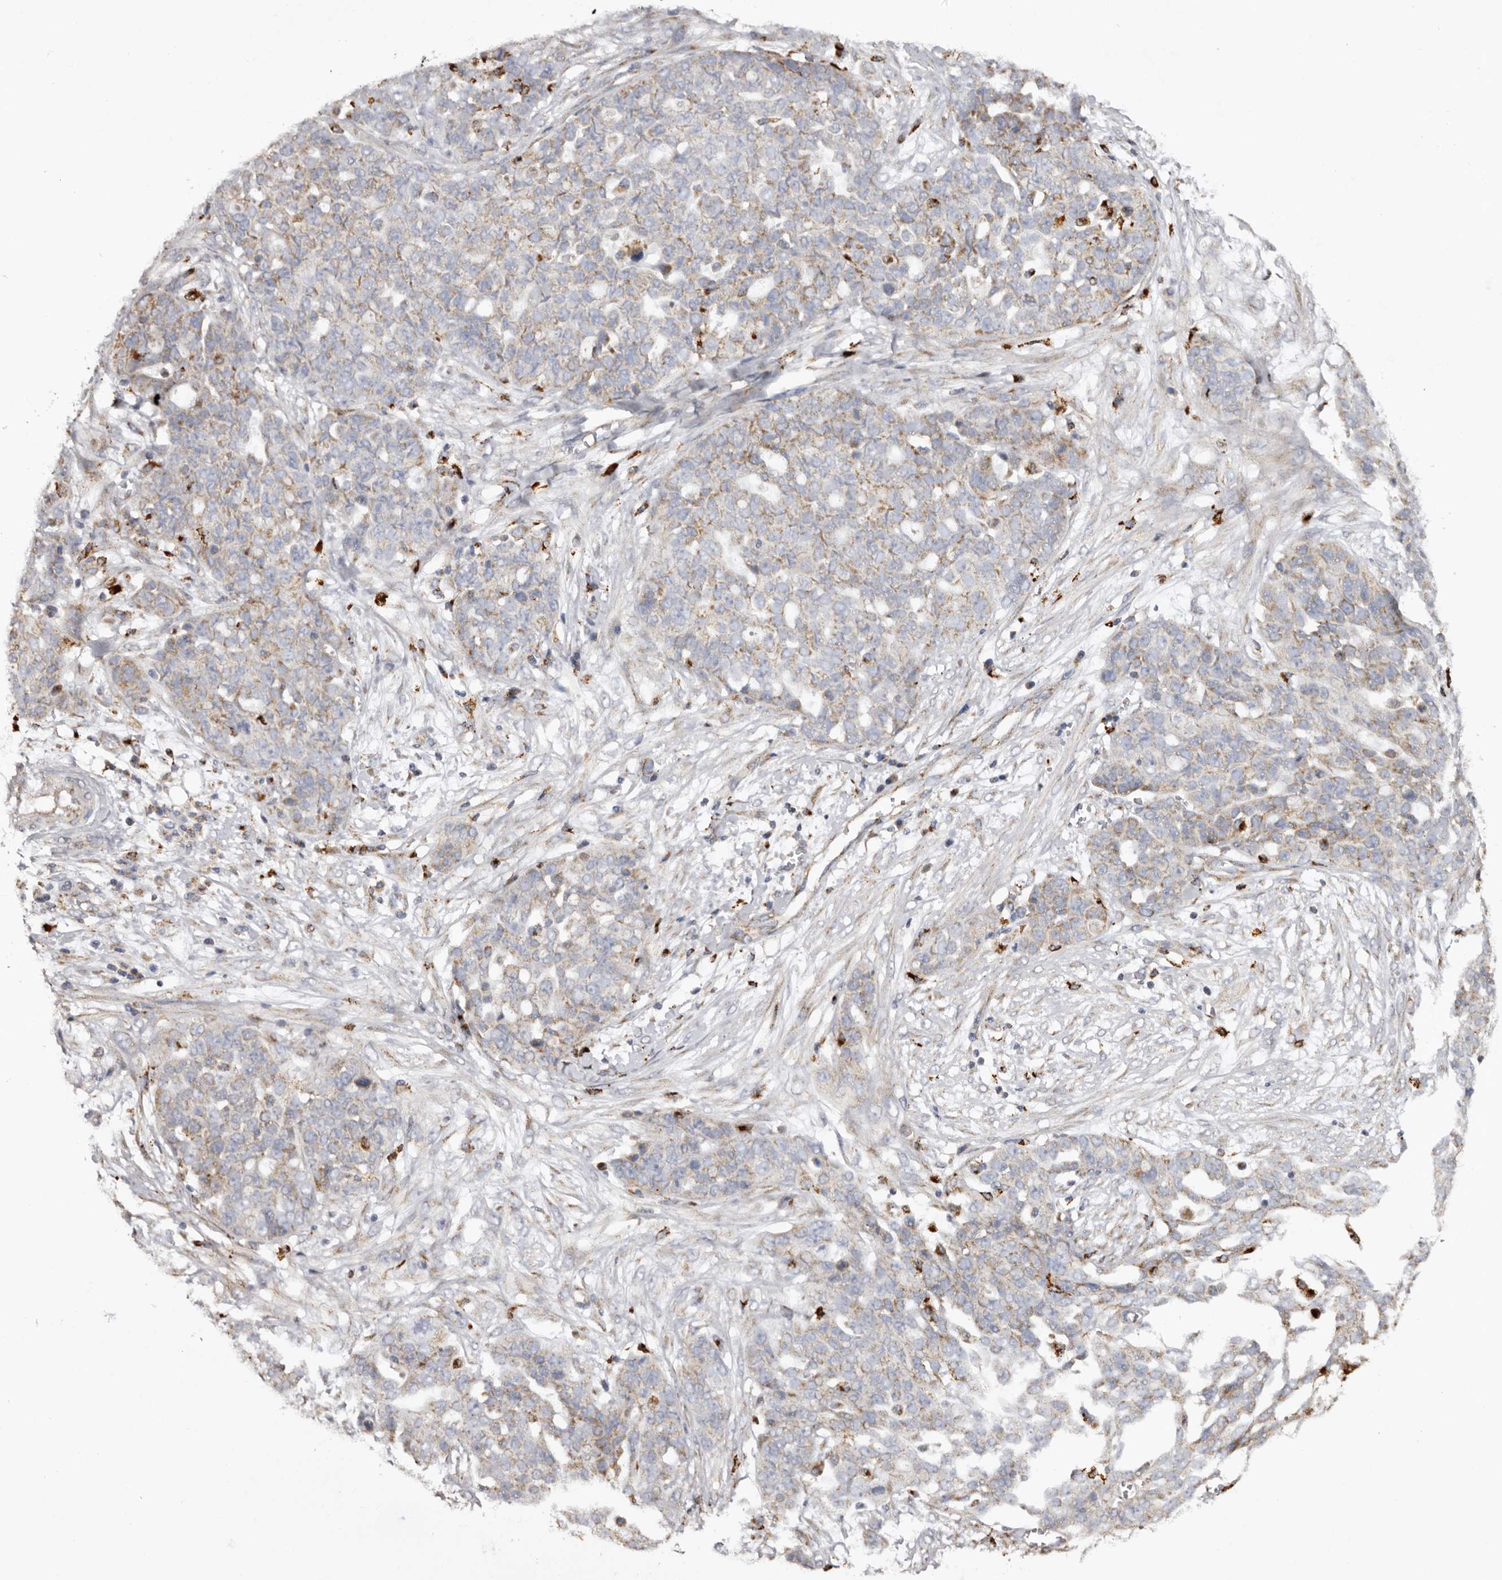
{"staining": {"intensity": "weak", "quantity": "25%-75%", "location": "cytoplasmic/membranous"}, "tissue": "ovarian cancer", "cell_type": "Tumor cells", "image_type": "cancer", "snomed": [{"axis": "morphology", "description": "Cystadenocarcinoma, serous, NOS"}, {"axis": "topography", "description": "Soft tissue"}, {"axis": "topography", "description": "Ovary"}], "caption": "A brown stain labels weak cytoplasmic/membranous expression of a protein in ovarian cancer (serous cystadenocarcinoma) tumor cells.", "gene": "MECR", "patient": {"sex": "female", "age": 57}}